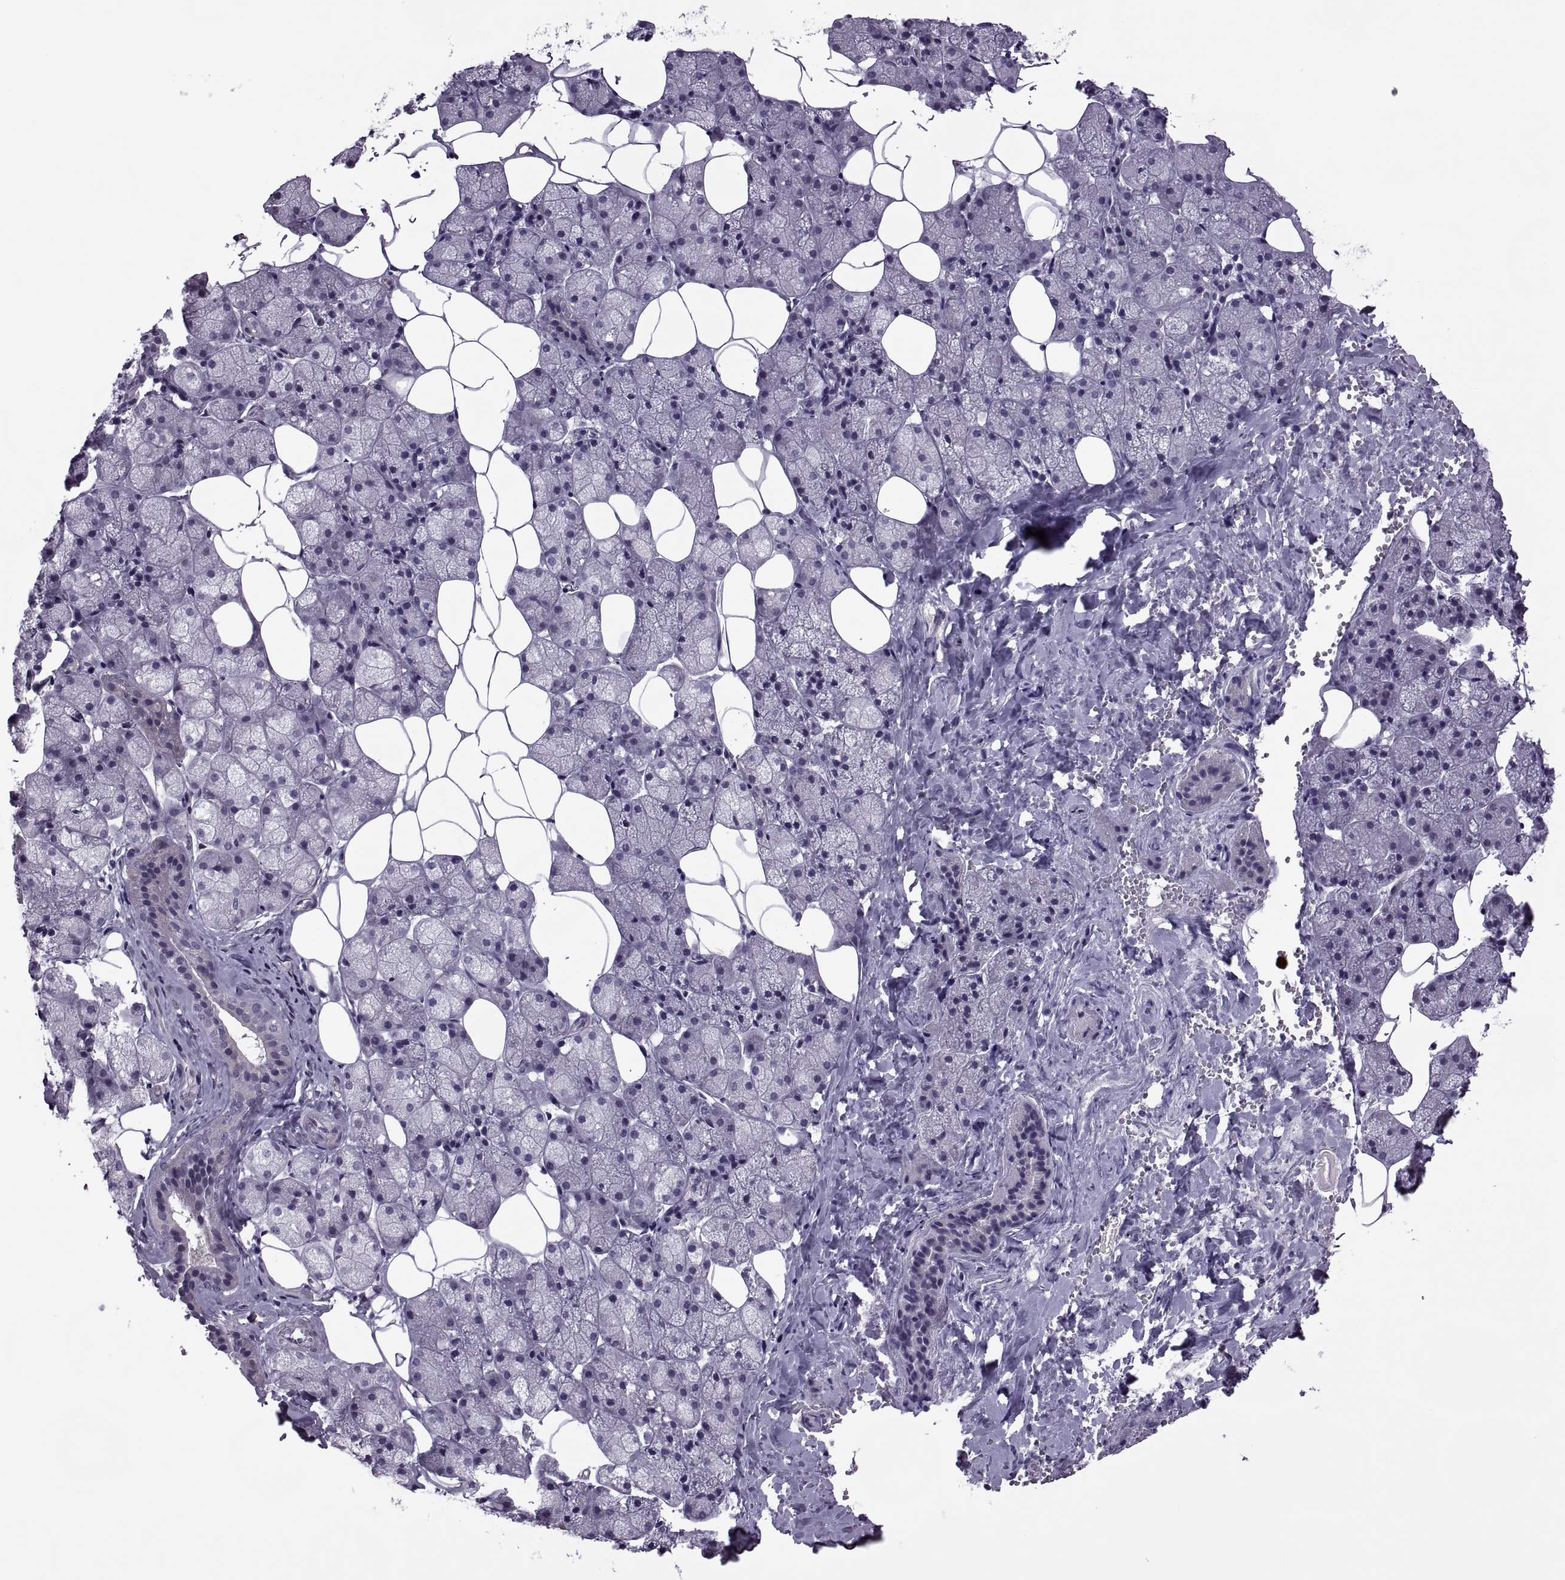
{"staining": {"intensity": "negative", "quantity": "none", "location": "none"}, "tissue": "salivary gland", "cell_type": "Glandular cells", "image_type": "normal", "snomed": [{"axis": "morphology", "description": "Normal tissue, NOS"}, {"axis": "topography", "description": "Salivary gland"}], "caption": "Immunohistochemistry of normal human salivary gland demonstrates no positivity in glandular cells. (Brightfield microscopy of DAB (3,3'-diaminobenzidine) immunohistochemistry at high magnification).", "gene": "ODF3", "patient": {"sex": "male", "age": 38}}